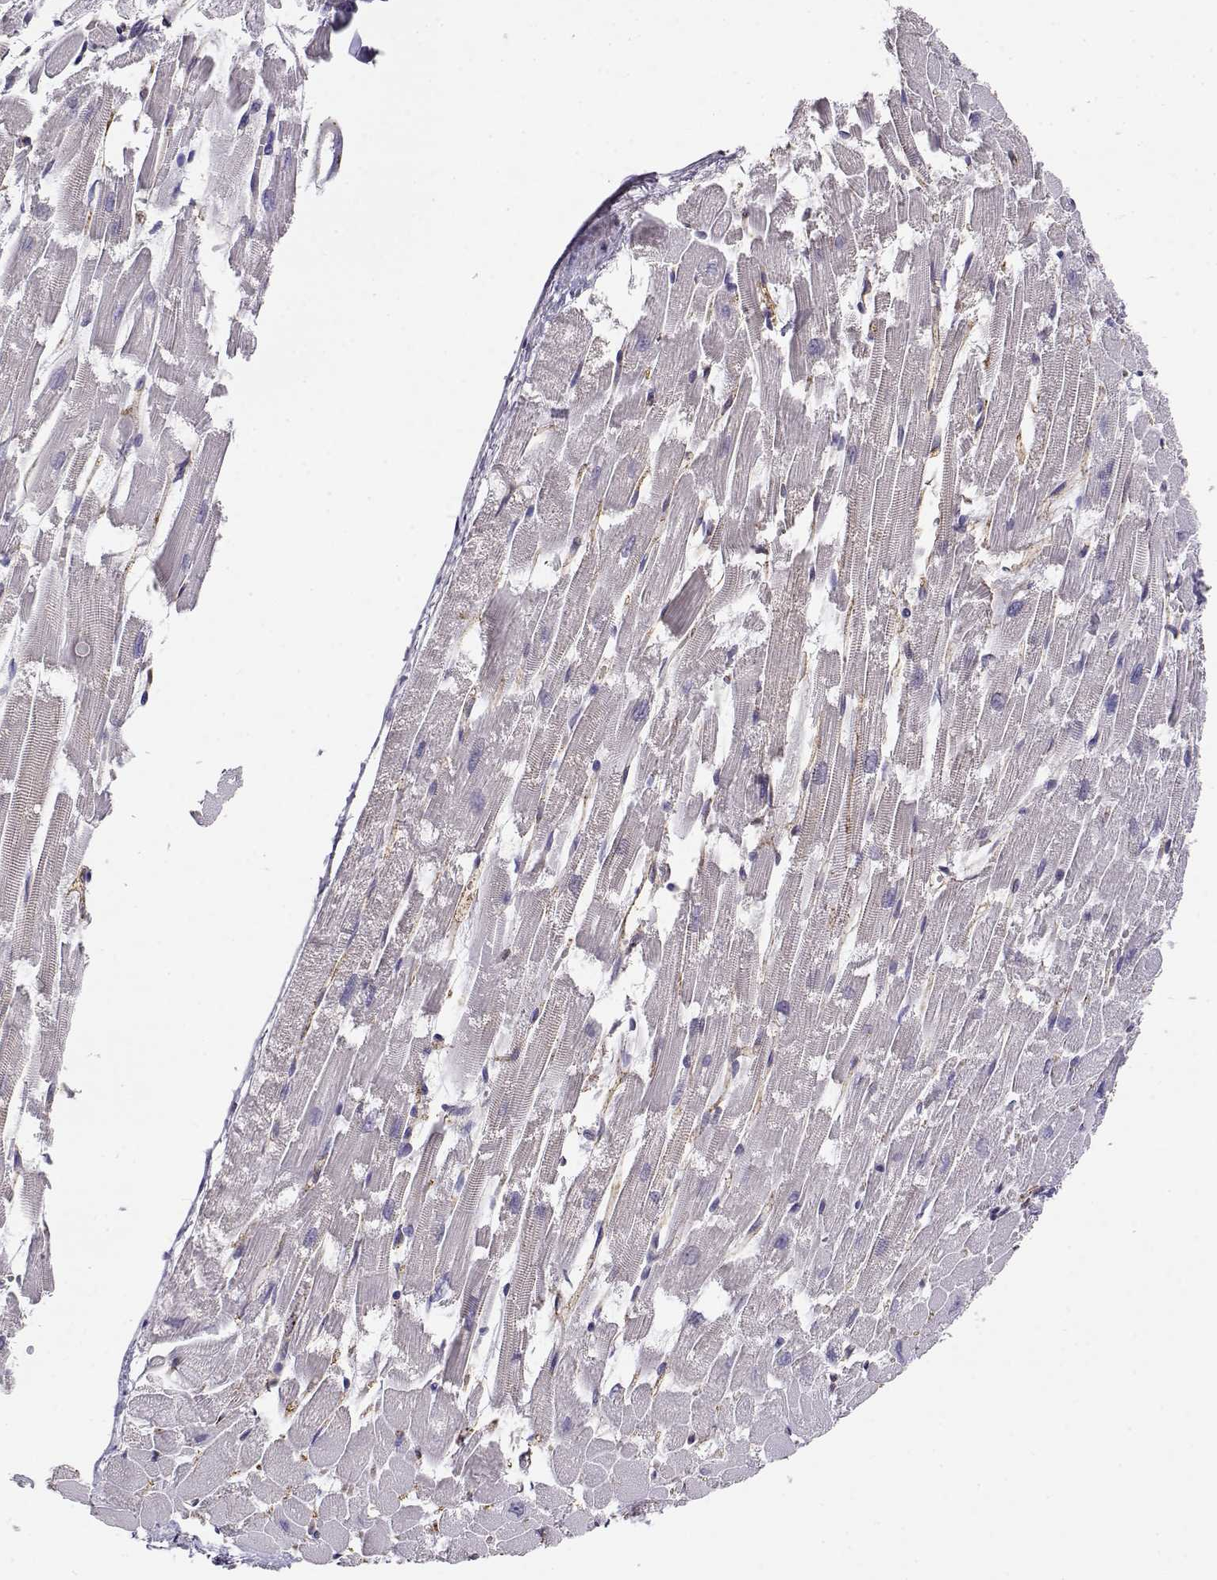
{"staining": {"intensity": "negative", "quantity": "none", "location": "none"}, "tissue": "heart muscle", "cell_type": "Cardiomyocytes", "image_type": "normal", "snomed": [{"axis": "morphology", "description": "Normal tissue, NOS"}, {"axis": "topography", "description": "Heart"}], "caption": "This is an immunohistochemistry photomicrograph of unremarkable human heart muscle. There is no expression in cardiomyocytes.", "gene": "ENDOU", "patient": {"sex": "female", "age": 52}}